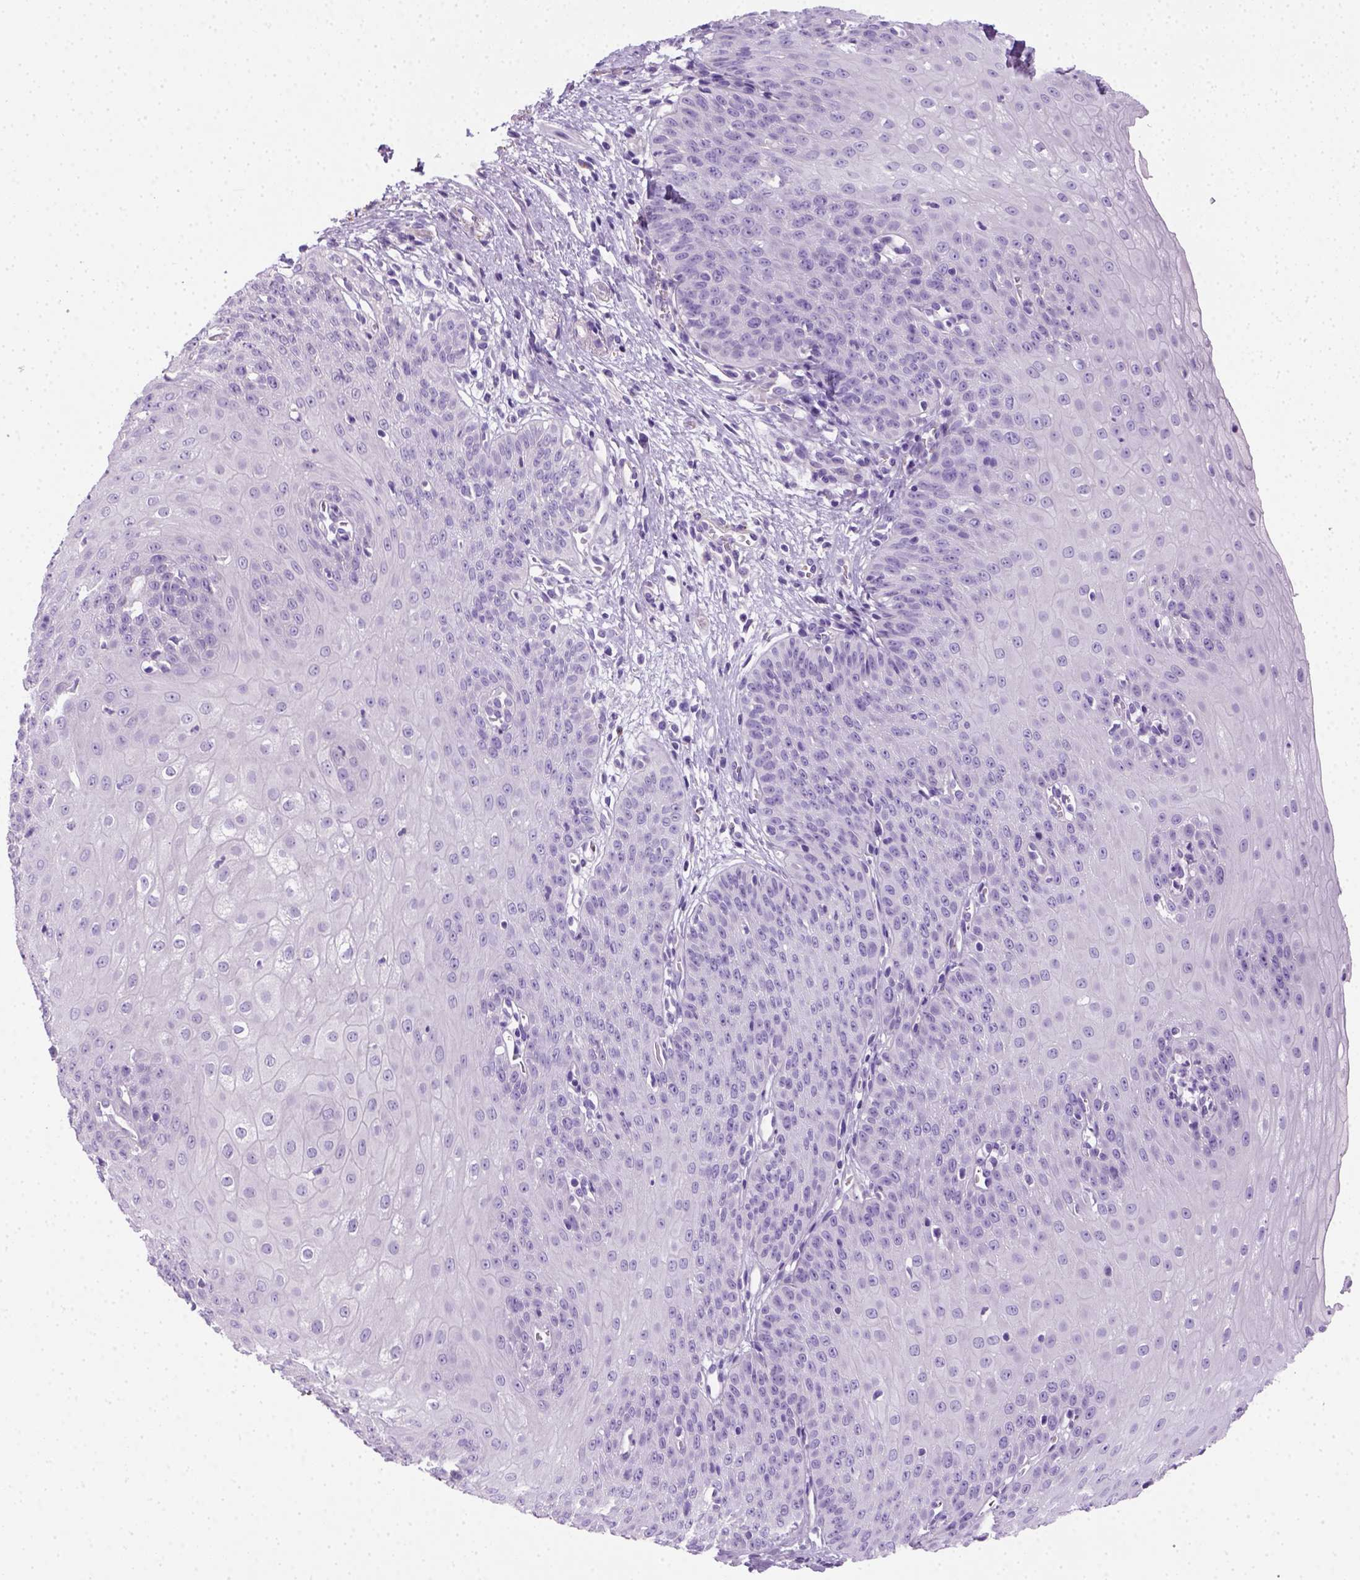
{"staining": {"intensity": "negative", "quantity": "none", "location": "none"}, "tissue": "esophagus", "cell_type": "Squamous epithelial cells", "image_type": "normal", "snomed": [{"axis": "morphology", "description": "Normal tissue, NOS"}, {"axis": "topography", "description": "Esophagus"}], "caption": "There is no significant positivity in squamous epithelial cells of esophagus. (Immunohistochemistry (ihc), brightfield microscopy, high magnification).", "gene": "KRT71", "patient": {"sex": "male", "age": 71}}